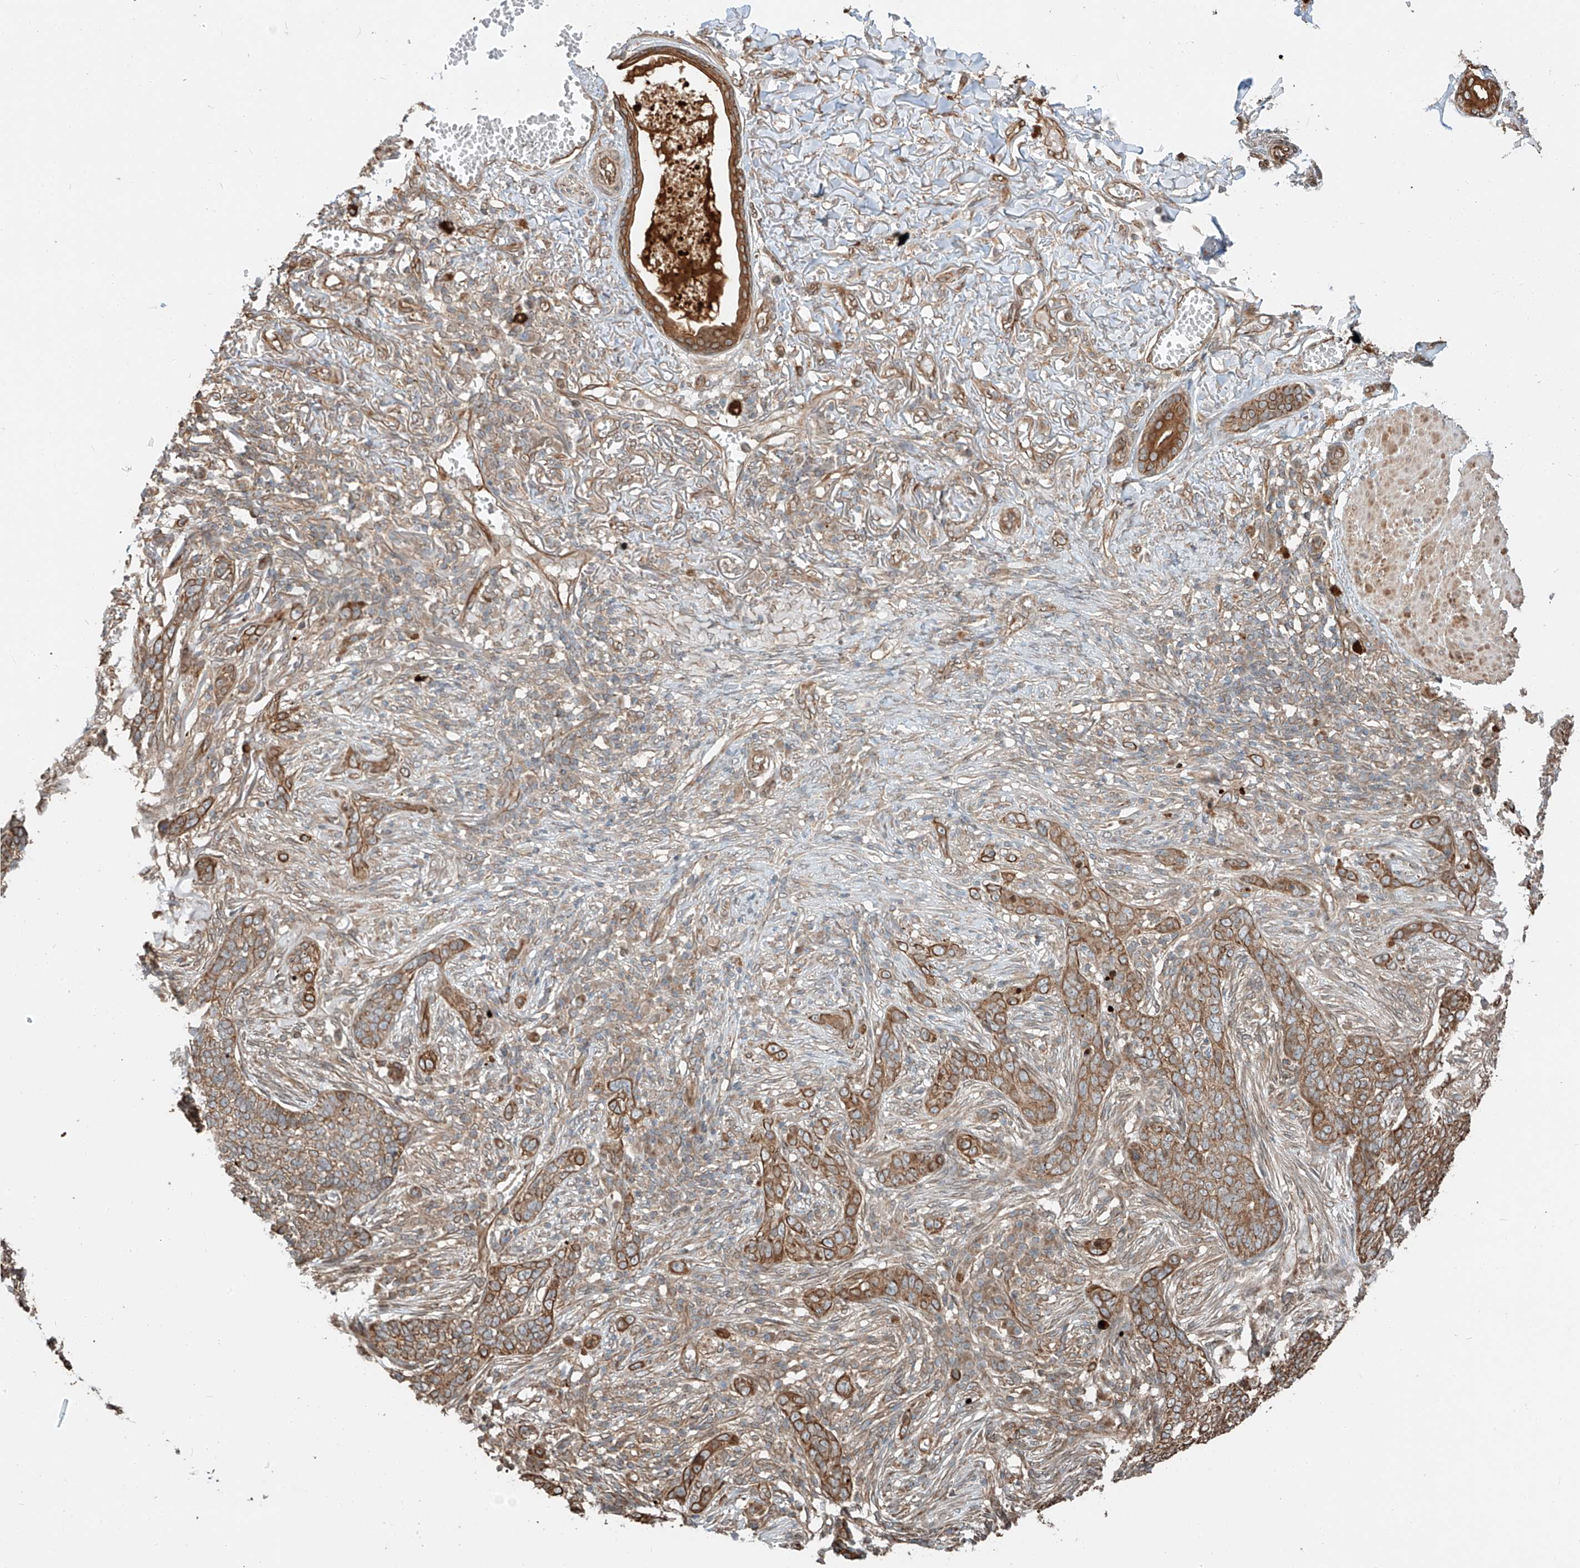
{"staining": {"intensity": "moderate", "quantity": ">75%", "location": "cytoplasmic/membranous"}, "tissue": "skin cancer", "cell_type": "Tumor cells", "image_type": "cancer", "snomed": [{"axis": "morphology", "description": "Basal cell carcinoma"}, {"axis": "topography", "description": "Skin"}], "caption": "Protein analysis of skin basal cell carcinoma tissue shows moderate cytoplasmic/membranous positivity in about >75% of tumor cells.", "gene": "CEP162", "patient": {"sex": "male", "age": 85}}